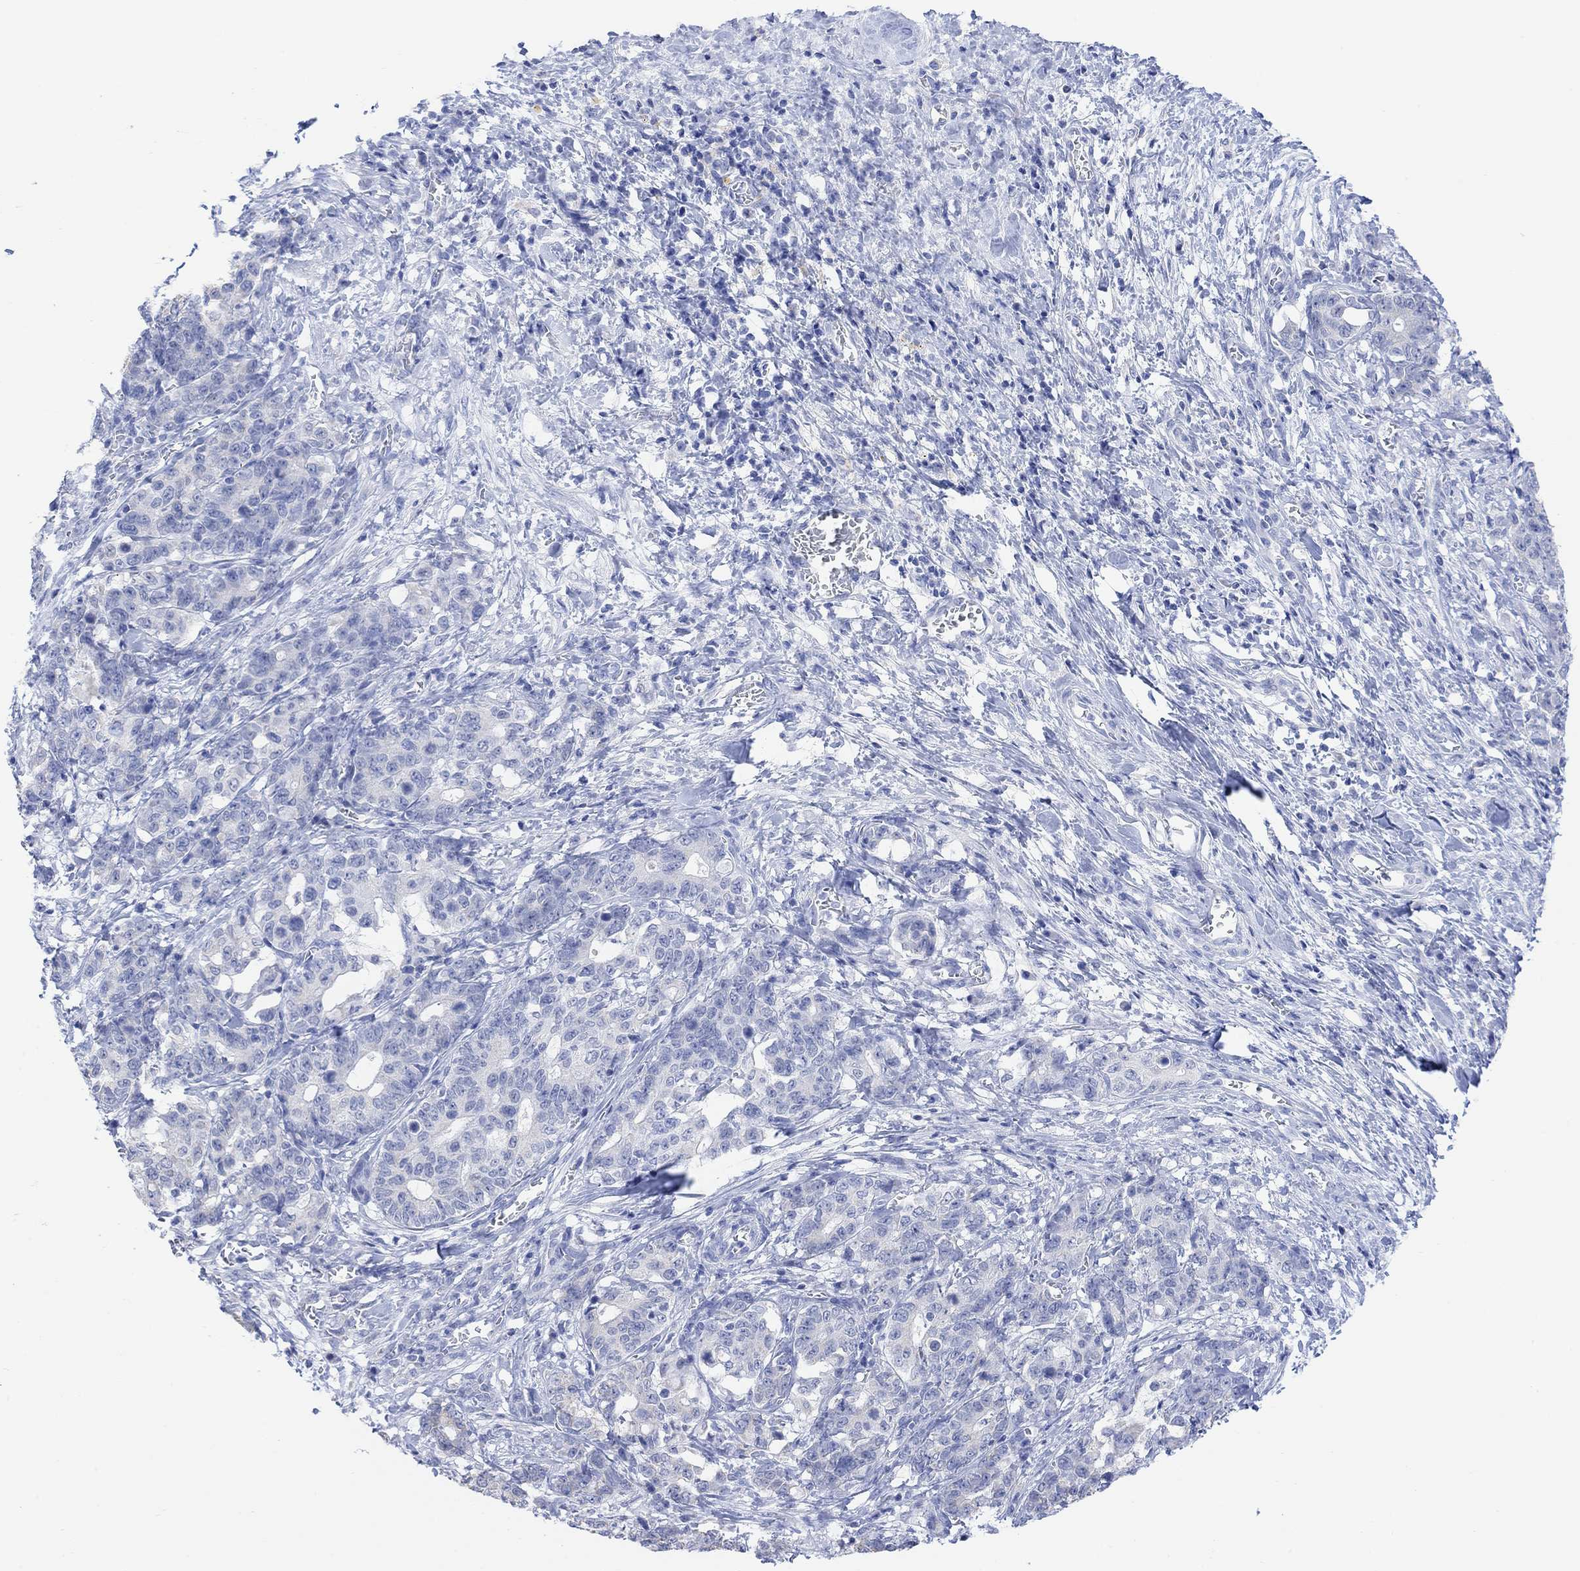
{"staining": {"intensity": "negative", "quantity": "none", "location": "none"}, "tissue": "stomach cancer", "cell_type": "Tumor cells", "image_type": "cancer", "snomed": [{"axis": "morphology", "description": "Normal tissue, NOS"}, {"axis": "morphology", "description": "Adenocarcinoma, NOS"}, {"axis": "topography", "description": "Stomach"}], "caption": "Immunohistochemical staining of stomach adenocarcinoma demonstrates no significant positivity in tumor cells. (DAB (3,3'-diaminobenzidine) IHC, high magnification).", "gene": "SYT12", "patient": {"sex": "female", "age": 64}}